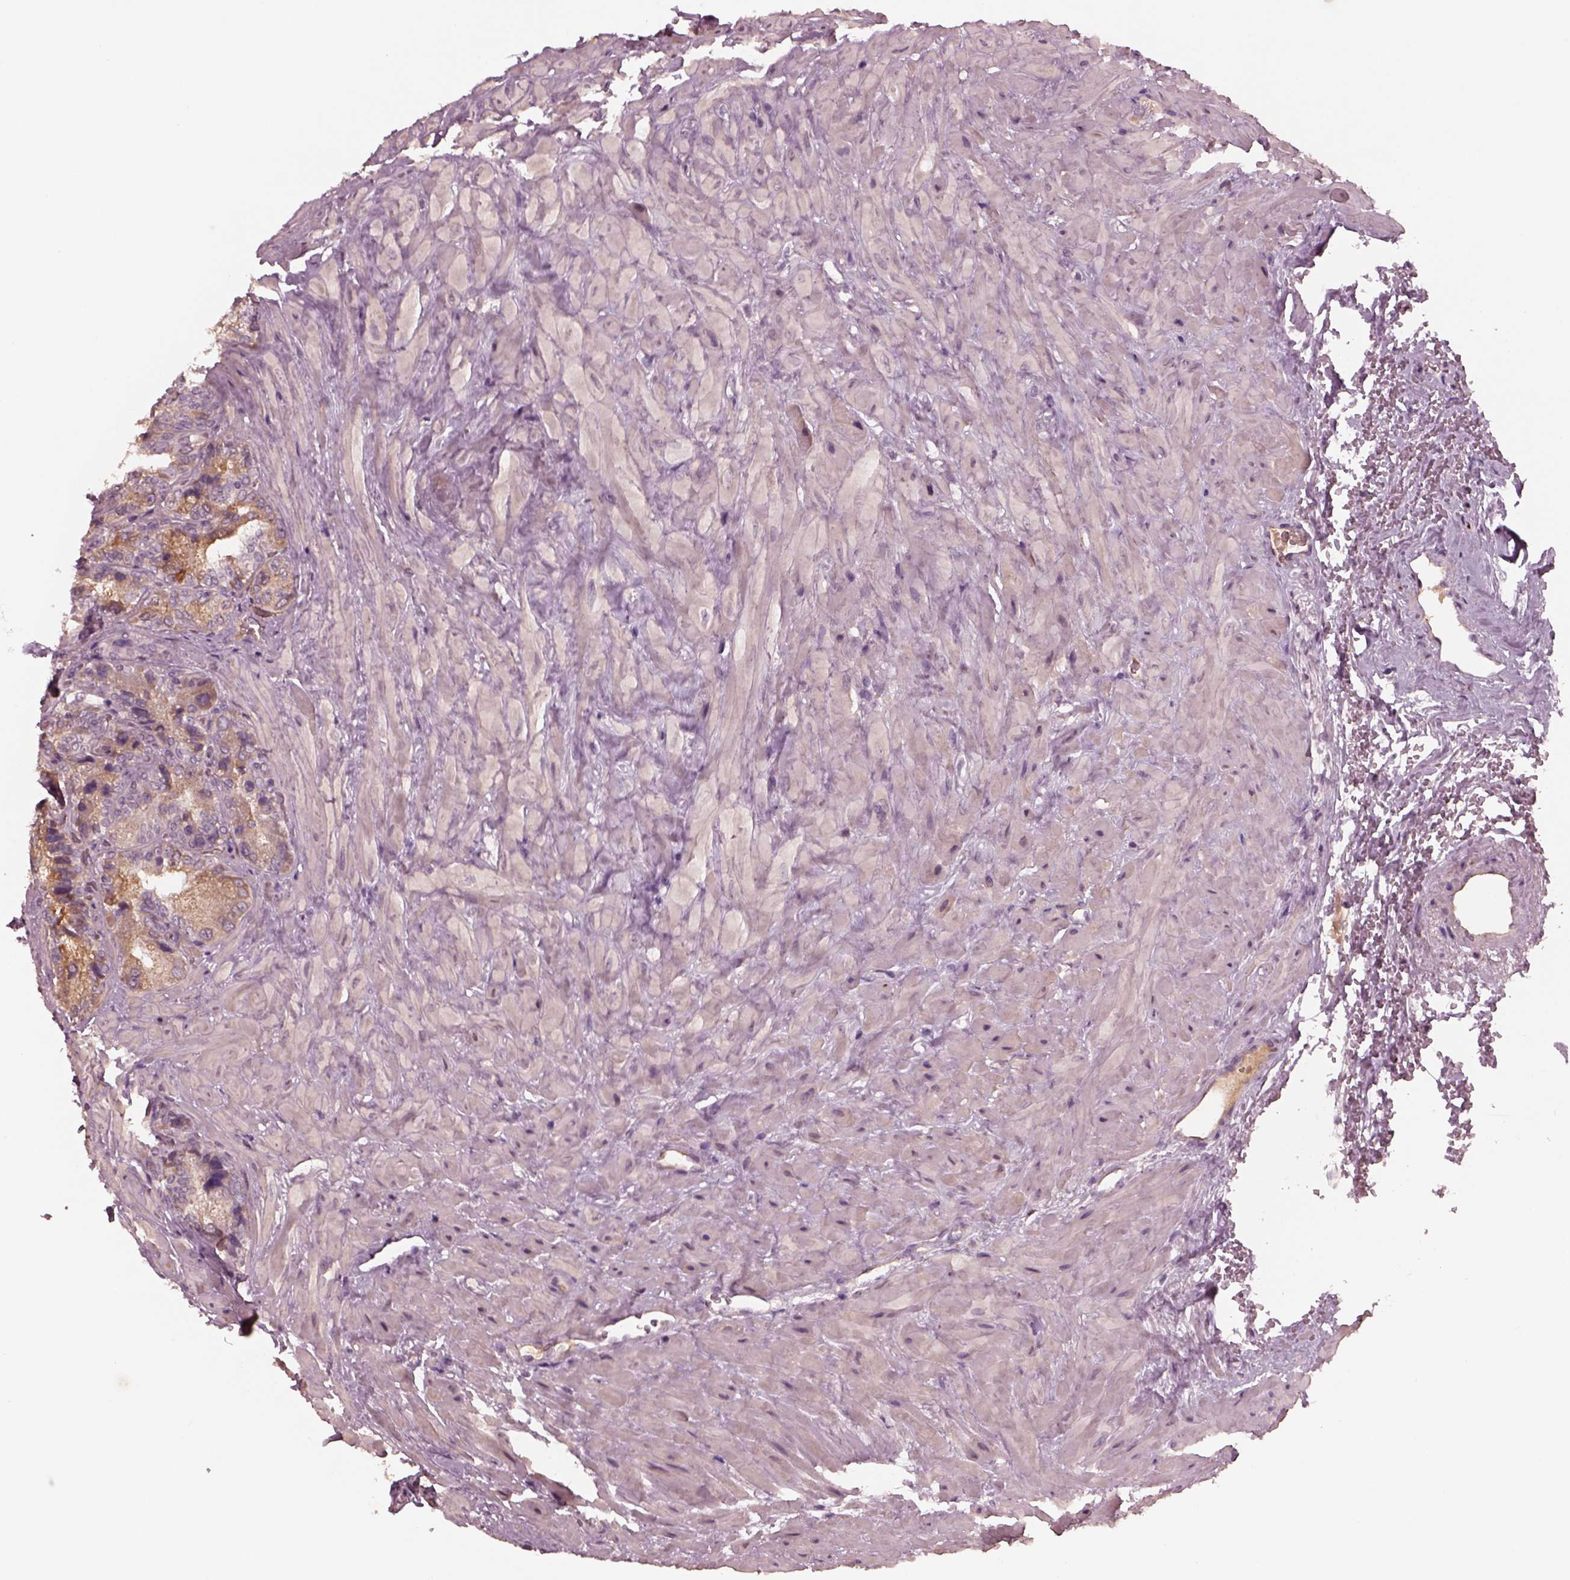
{"staining": {"intensity": "weak", "quantity": "25%-75%", "location": "cytoplasmic/membranous"}, "tissue": "seminal vesicle", "cell_type": "Glandular cells", "image_type": "normal", "snomed": [{"axis": "morphology", "description": "Normal tissue, NOS"}, {"axis": "topography", "description": "Seminal veicle"}], "caption": "Immunohistochemistry image of normal seminal vesicle: seminal vesicle stained using IHC shows low levels of weak protein expression localized specifically in the cytoplasmic/membranous of glandular cells, appearing as a cytoplasmic/membranous brown color.", "gene": "PORCN", "patient": {"sex": "male", "age": 69}}